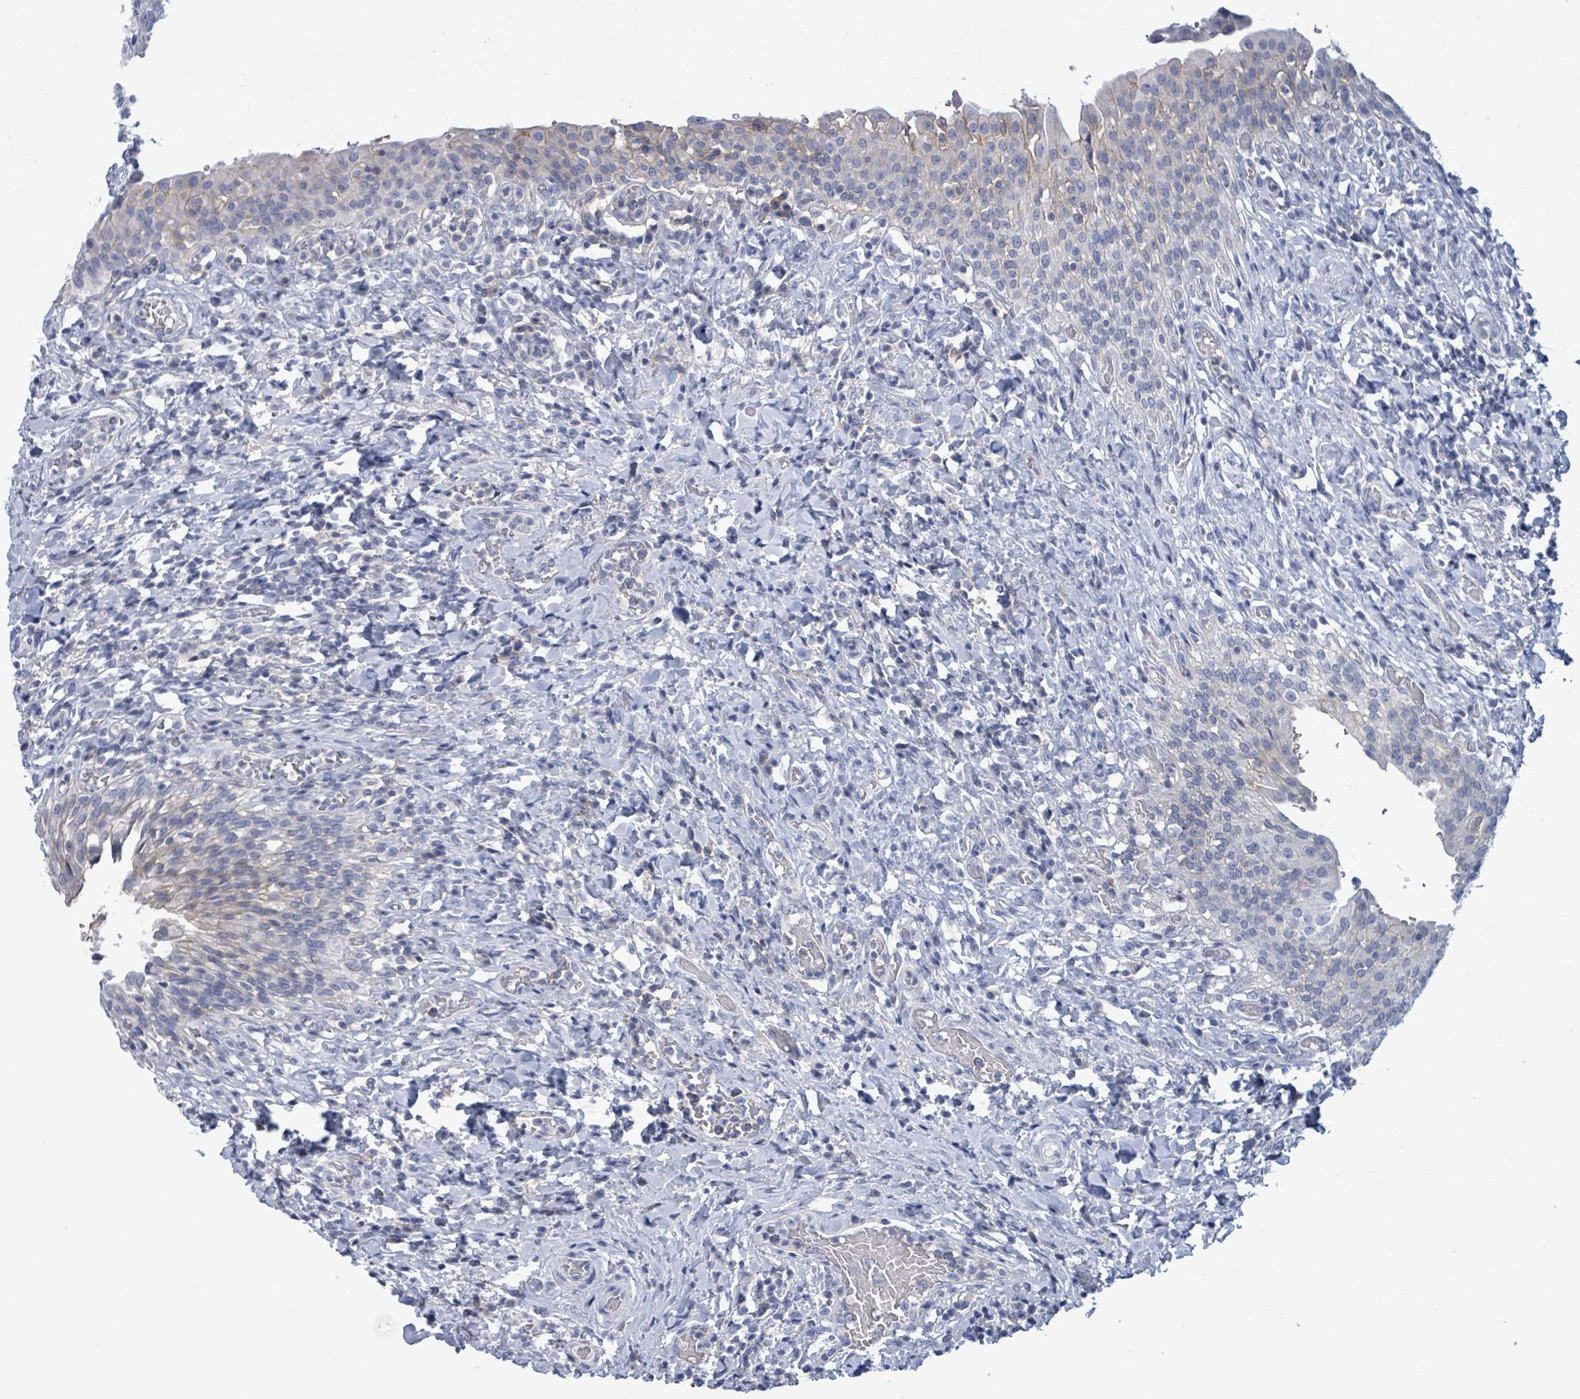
{"staining": {"intensity": "weak", "quantity": "<25%", "location": "cytoplasmic/membranous"}, "tissue": "urinary bladder", "cell_type": "Urothelial cells", "image_type": "normal", "snomed": [{"axis": "morphology", "description": "Normal tissue, NOS"}, {"axis": "morphology", "description": "Inflammation, NOS"}, {"axis": "topography", "description": "Urinary bladder"}], "caption": "Photomicrograph shows no significant protein expression in urothelial cells of benign urinary bladder. The staining is performed using DAB brown chromogen with nuclei counter-stained in using hematoxylin.", "gene": "BSG", "patient": {"sex": "male", "age": 64}}